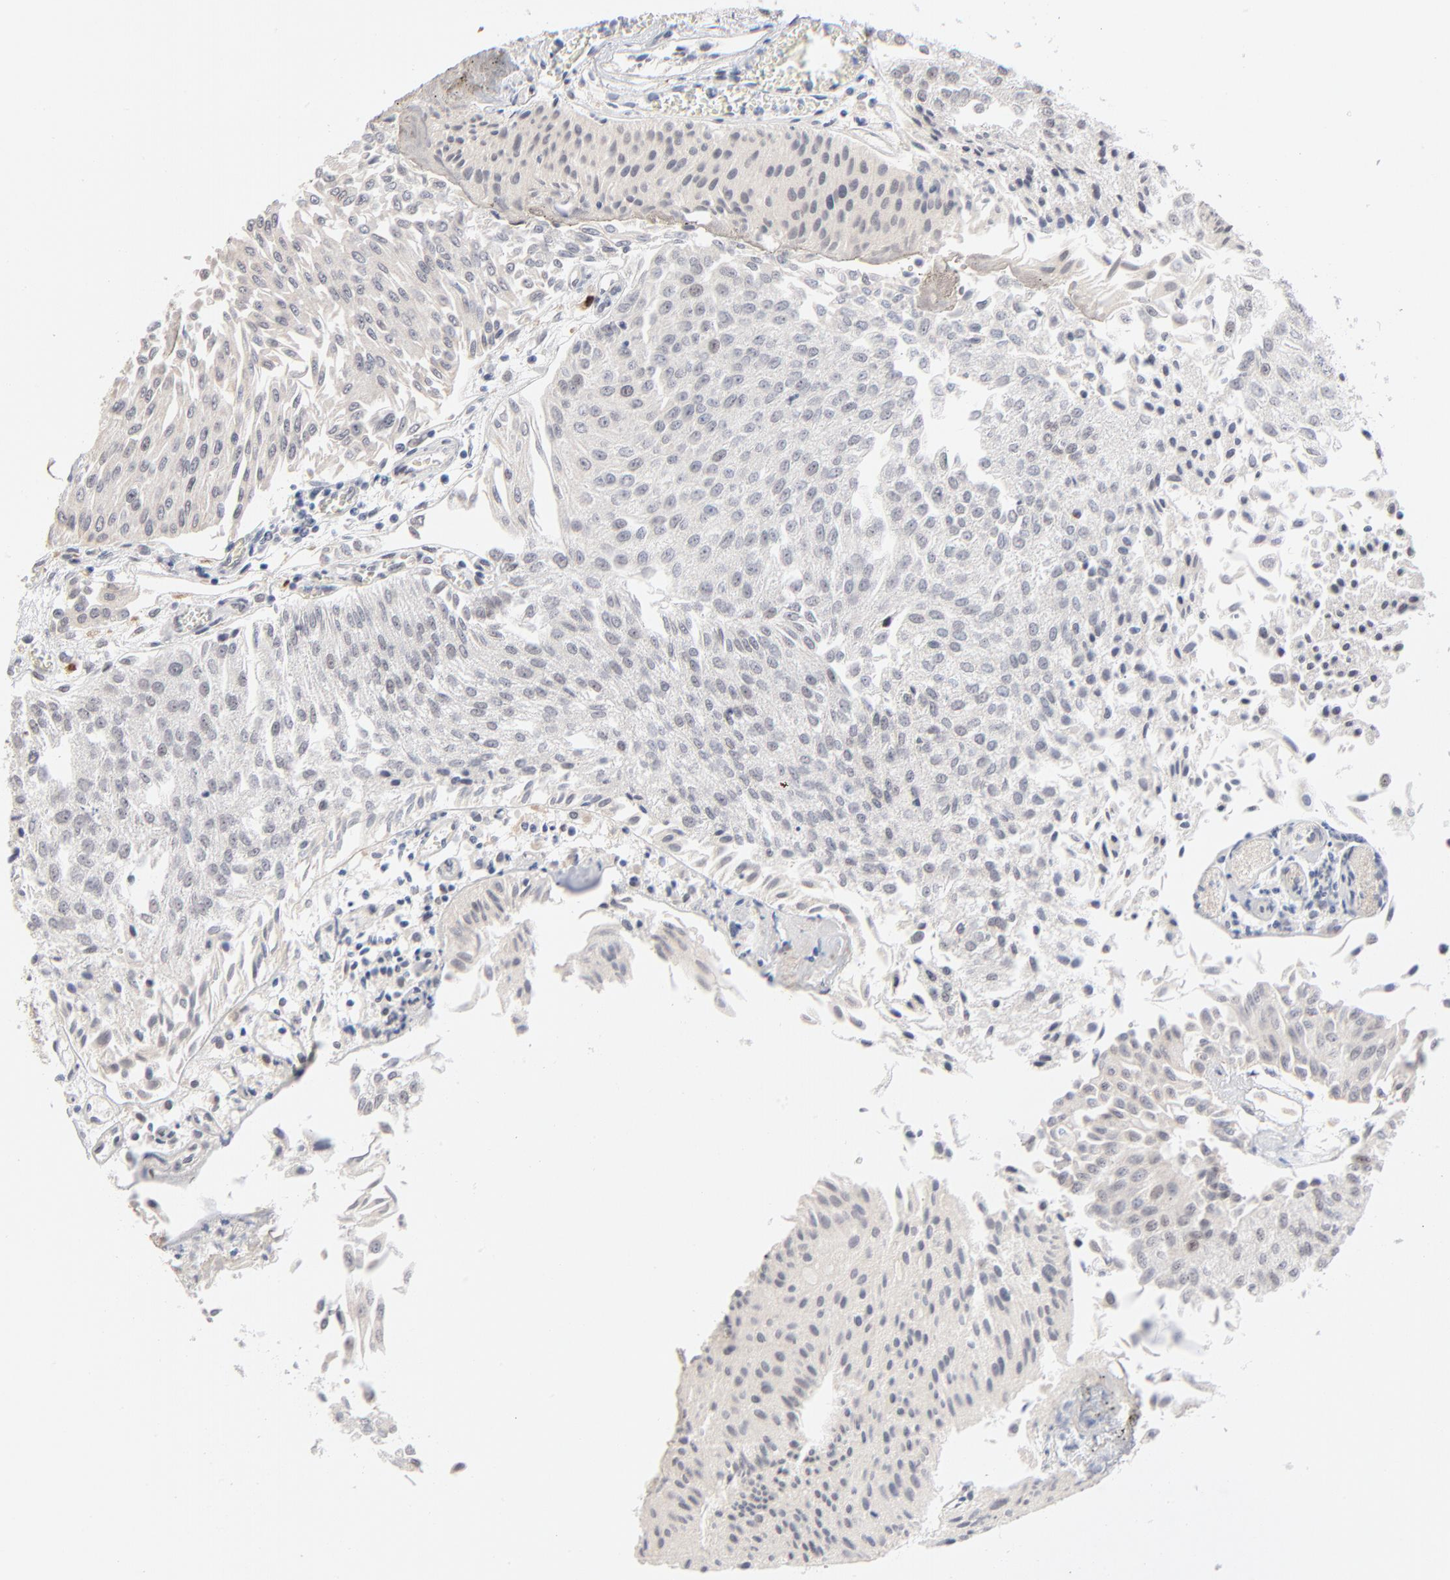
{"staining": {"intensity": "negative", "quantity": "none", "location": "none"}, "tissue": "urothelial cancer", "cell_type": "Tumor cells", "image_type": "cancer", "snomed": [{"axis": "morphology", "description": "Urothelial carcinoma, Low grade"}, {"axis": "topography", "description": "Urinary bladder"}], "caption": "DAB (3,3'-diaminobenzidine) immunohistochemical staining of low-grade urothelial carcinoma shows no significant positivity in tumor cells.", "gene": "MBIP", "patient": {"sex": "male", "age": 86}}